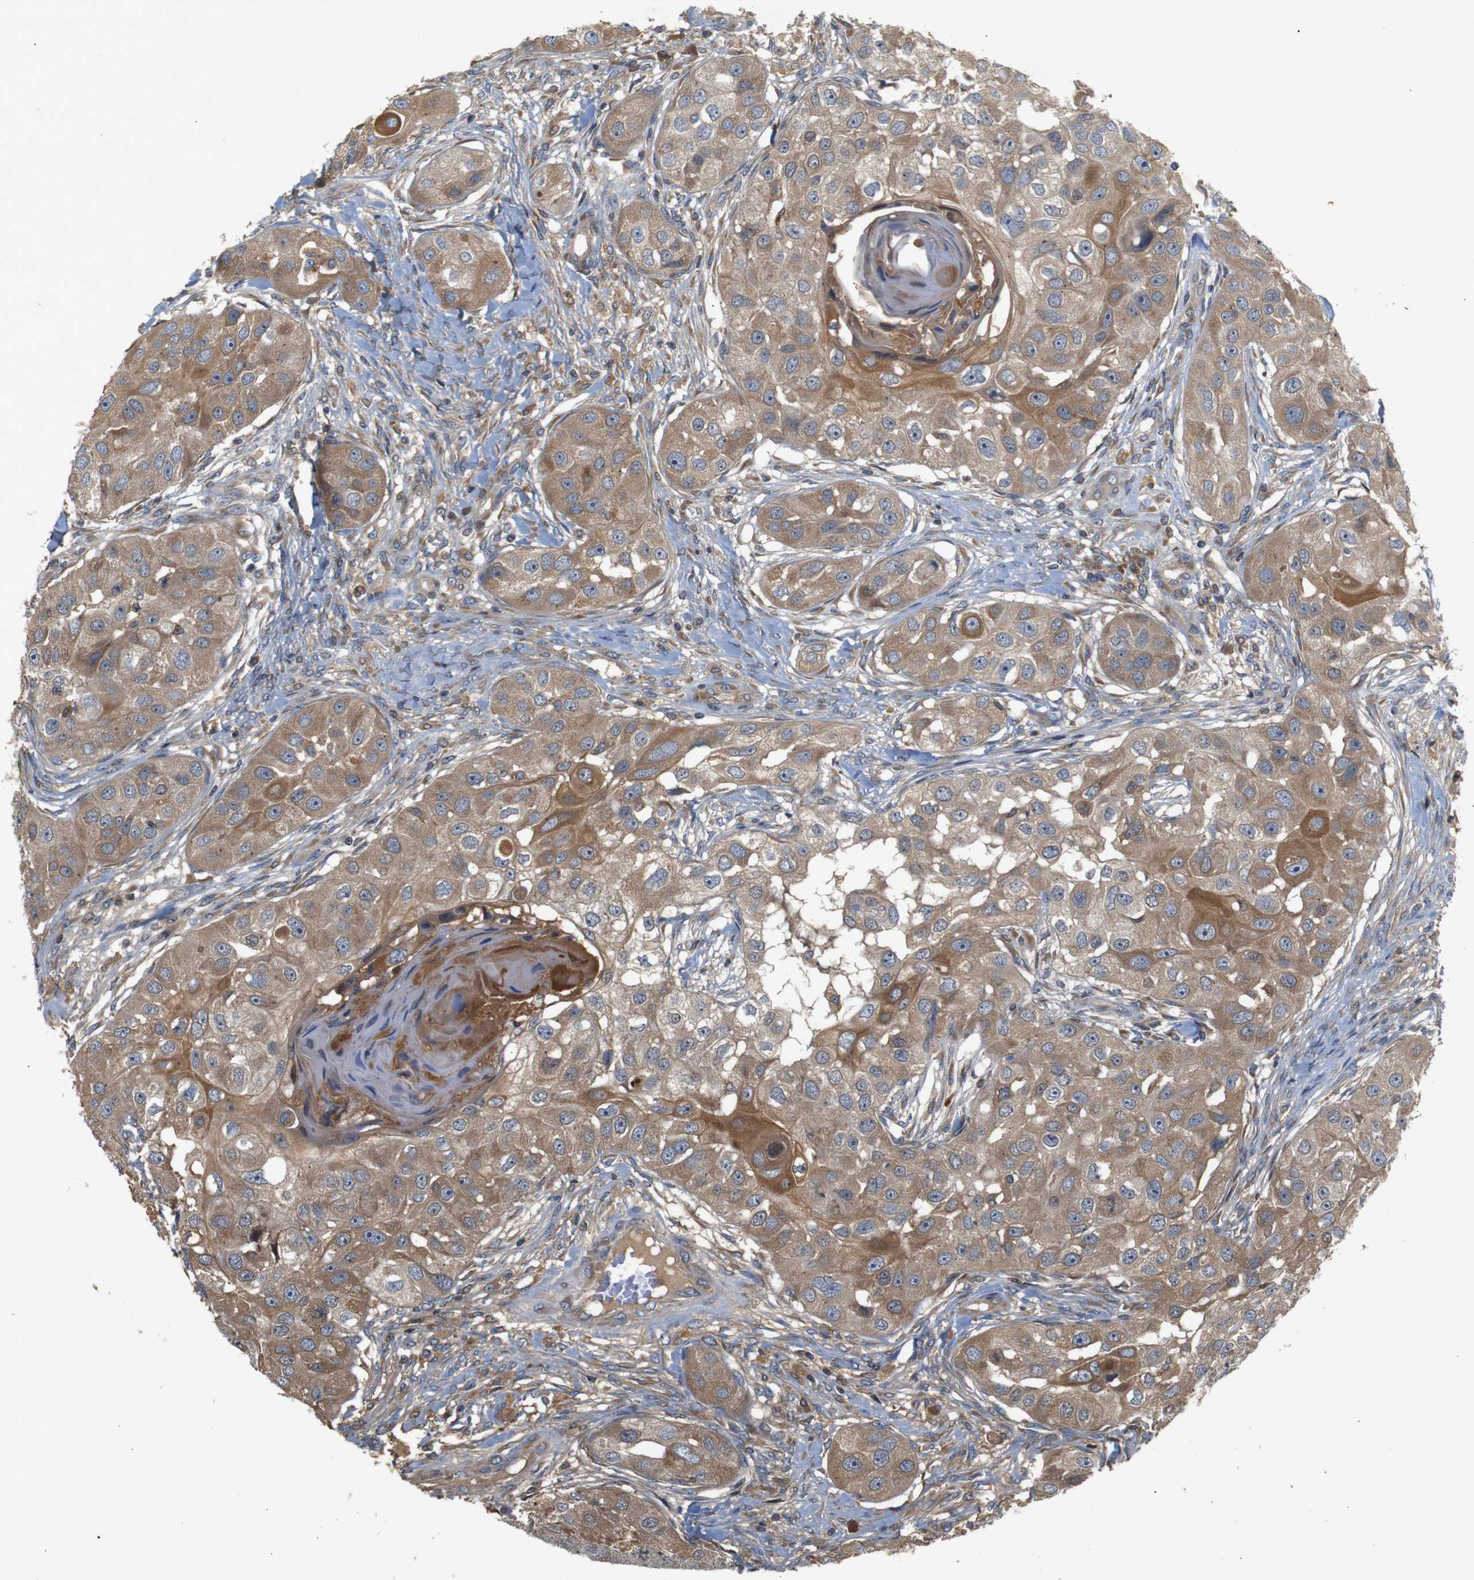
{"staining": {"intensity": "moderate", "quantity": ">75%", "location": "cytoplasmic/membranous"}, "tissue": "head and neck cancer", "cell_type": "Tumor cells", "image_type": "cancer", "snomed": [{"axis": "morphology", "description": "Normal tissue, NOS"}, {"axis": "morphology", "description": "Squamous cell carcinoma, NOS"}, {"axis": "topography", "description": "Skeletal muscle"}, {"axis": "topography", "description": "Head-Neck"}], "caption": "Head and neck cancer stained with immunohistochemistry (IHC) exhibits moderate cytoplasmic/membranous staining in about >75% of tumor cells. (Stains: DAB in brown, nuclei in blue, Microscopy: brightfield microscopy at high magnification).", "gene": "PTPN1", "patient": {"sex": "male", "age": 51}}